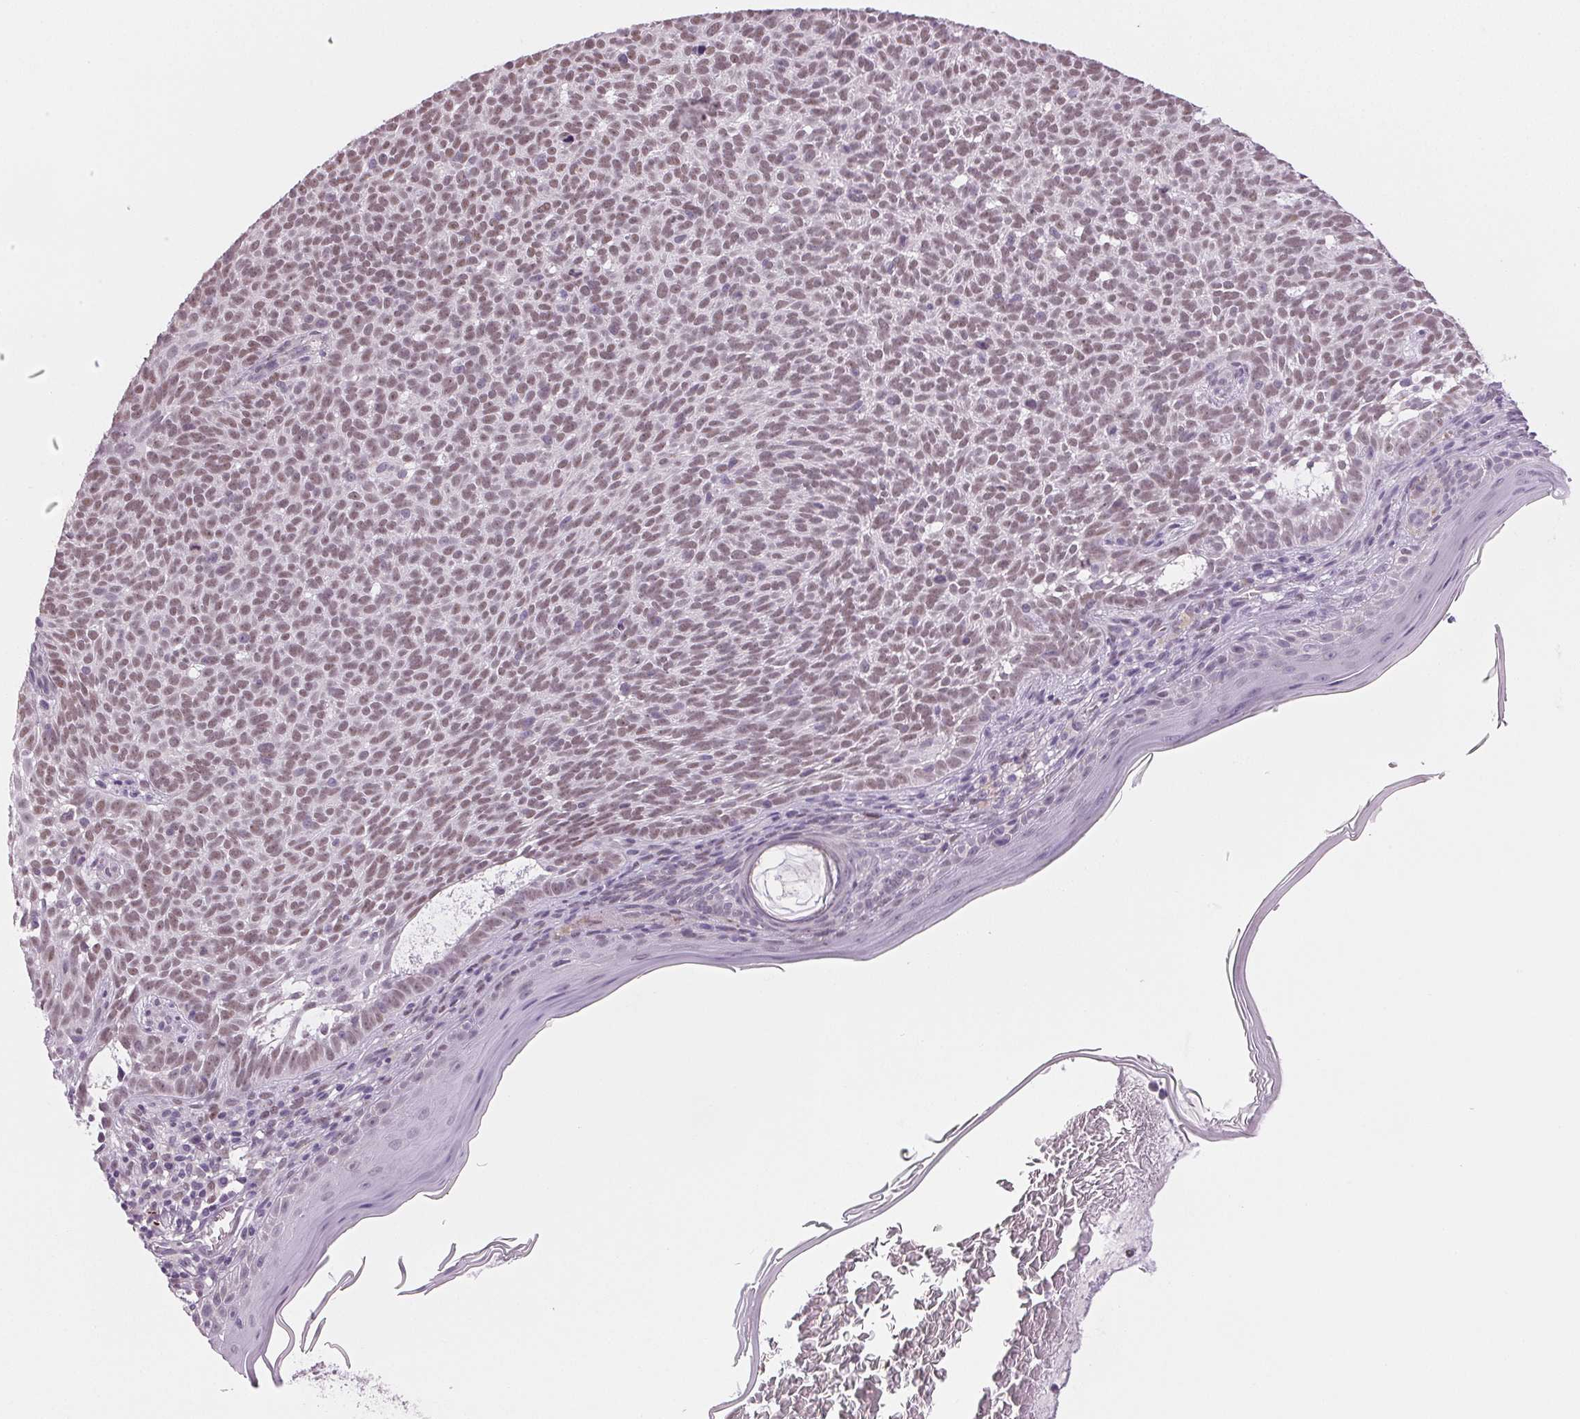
{"staining": {"intensity": "weak", "quantity": ">75%", "location": "nuclear"}, "tissue": "skin cancer", "cell_type": "Tumor cells", "image_type": "cancer", "snomed": [{"axis": "morphology", "description": "Basal cell carcinoma"}, {"axis": "topography", "description": "Skin"}], "caption": "Skin basal cell carcinoma was stained to show a protein in brown. There is low levels of weak nuclear positivity in approximately >75% of tumor cells.", "gene": "DNAJC6", "patient": {"sex": "male", "age": 78}}